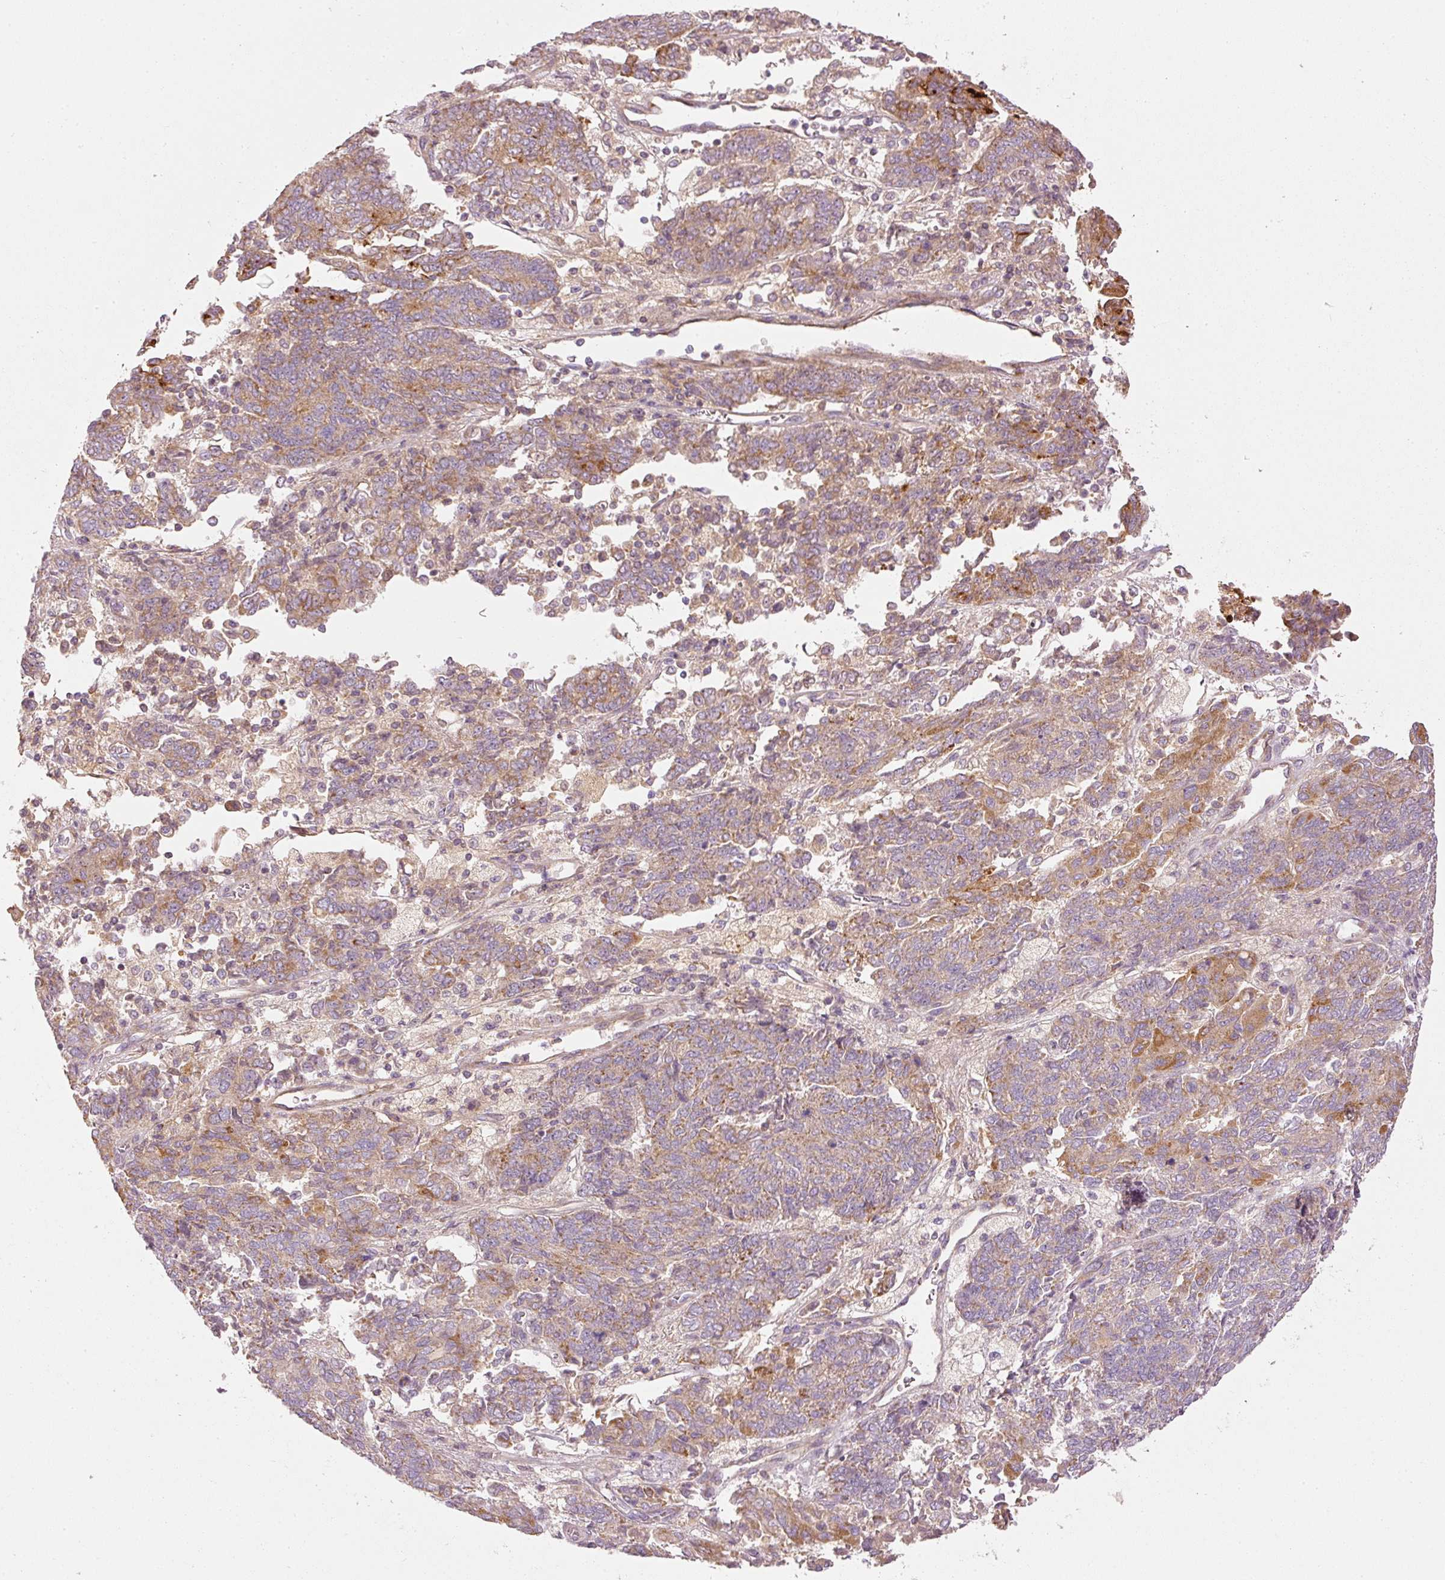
{"staining": {"intensity": "weak", "quantity": "25%-75%", "location": "cytoplasmic/membranous"}, "tissue": "endometrial cancer", "cell_type": "Tumor cells", "image_type": "cancer", "snomed": [{"axis": "morphology", "description": "Adenocarcinoma, NOS"}, {"axis": "topography", "description": "Endometrium"}], "caption": "DAB immunohistochemical staining of adenocarcinoma (endometrial) demonstrates weak cytoplasmic/membranous protein positivity in about 25%-75% of tumor cells.", "gene": "SERPING1", "patient": {"sex": "female", "age": 80}}